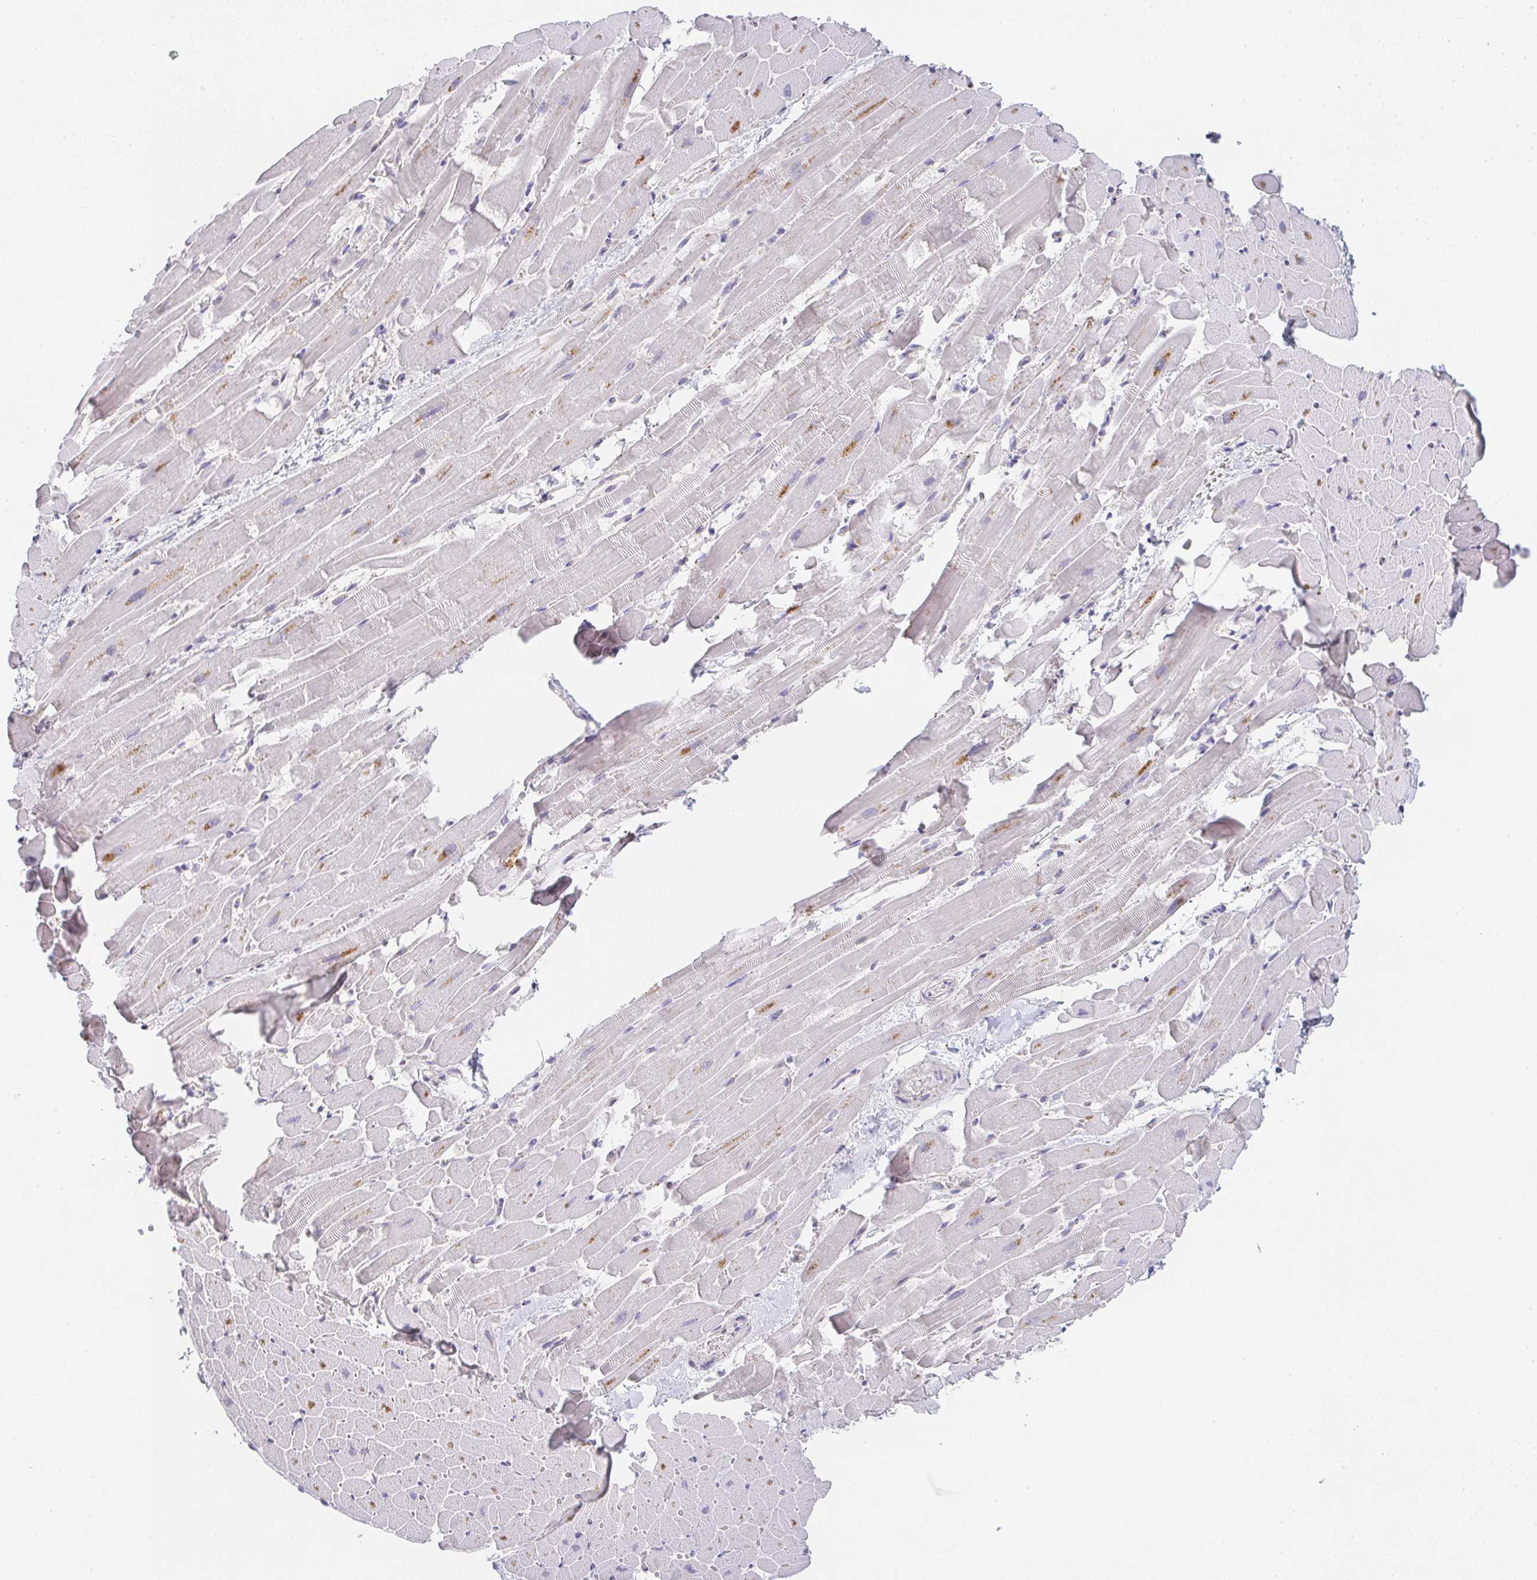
{"staining": {"intensity": "moderate", "quantity": "<25%", "location": "cytoplasmic/membranous"}, "tissue": "heart muscle", "cell_type": "Cardiomyocytes", "image_type": "normal", "snomed": [{"axis": "morphology", "description": "Normal tissue, NOS"}, {"axis": "topography", "description": "Heart"}], "caption": "Moderate cytoplasmic/membranous expression for a protein is seen in about <25% of cardiomyocytes of benign heart muscle using immunohistochemistry.", "gene": "CHMP5", "patient": {"sex": "male", "age": 37}}